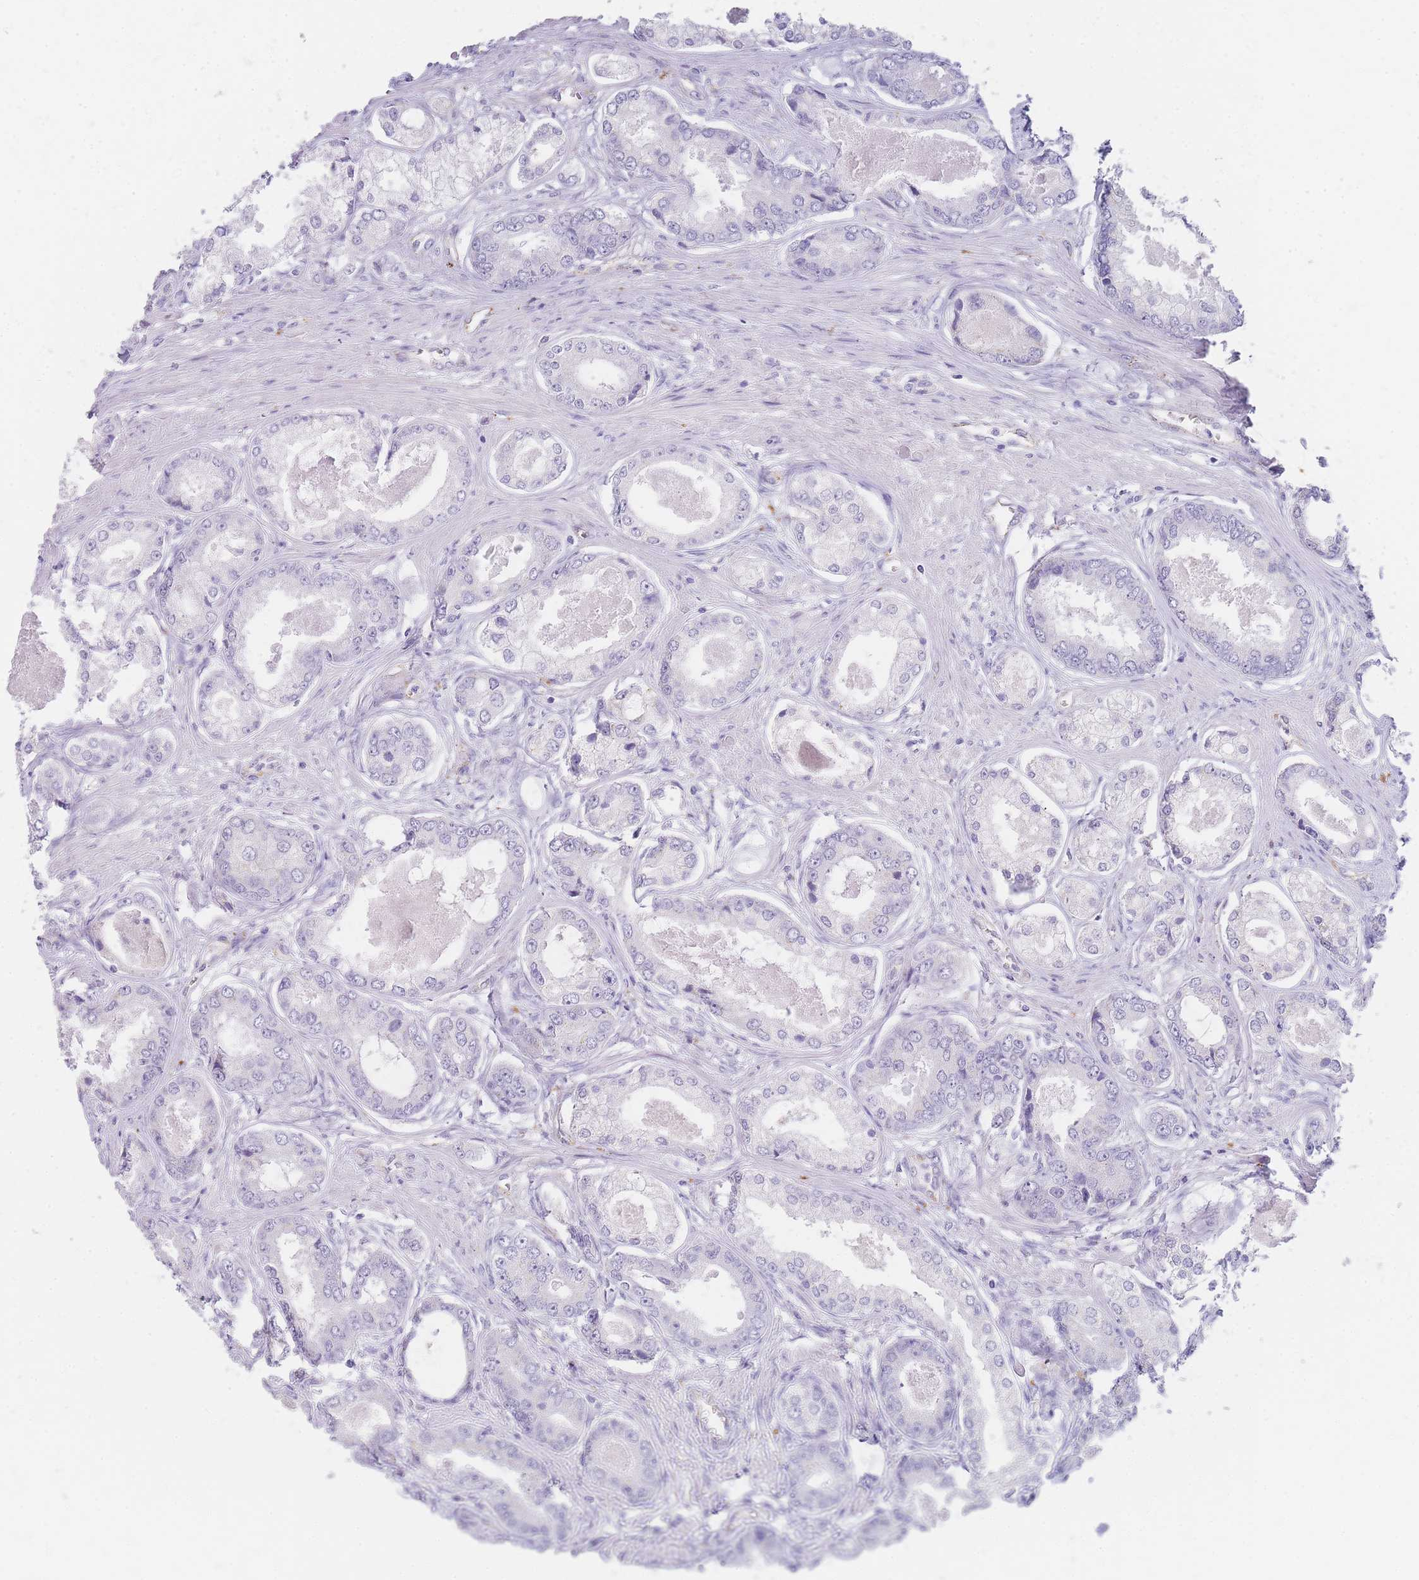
{"staining": {"intensity": "negative", "quantity": "none", "location": "none"}, "tissue": "prostate cancer", "cell_type": "Tumor cells", "image_type": "cancer", "snomed": [{"axis": "morphology", "description": "Adenocarcinoma, Low grade"}, {"axis": "topography", "description": "Prostate"}], "caption": "Histopathology image shows no protein positivity in tumor cells of prostate cancer tissue.", "gene": "RHO", "patient": {"sex": "male", "age": 68}}